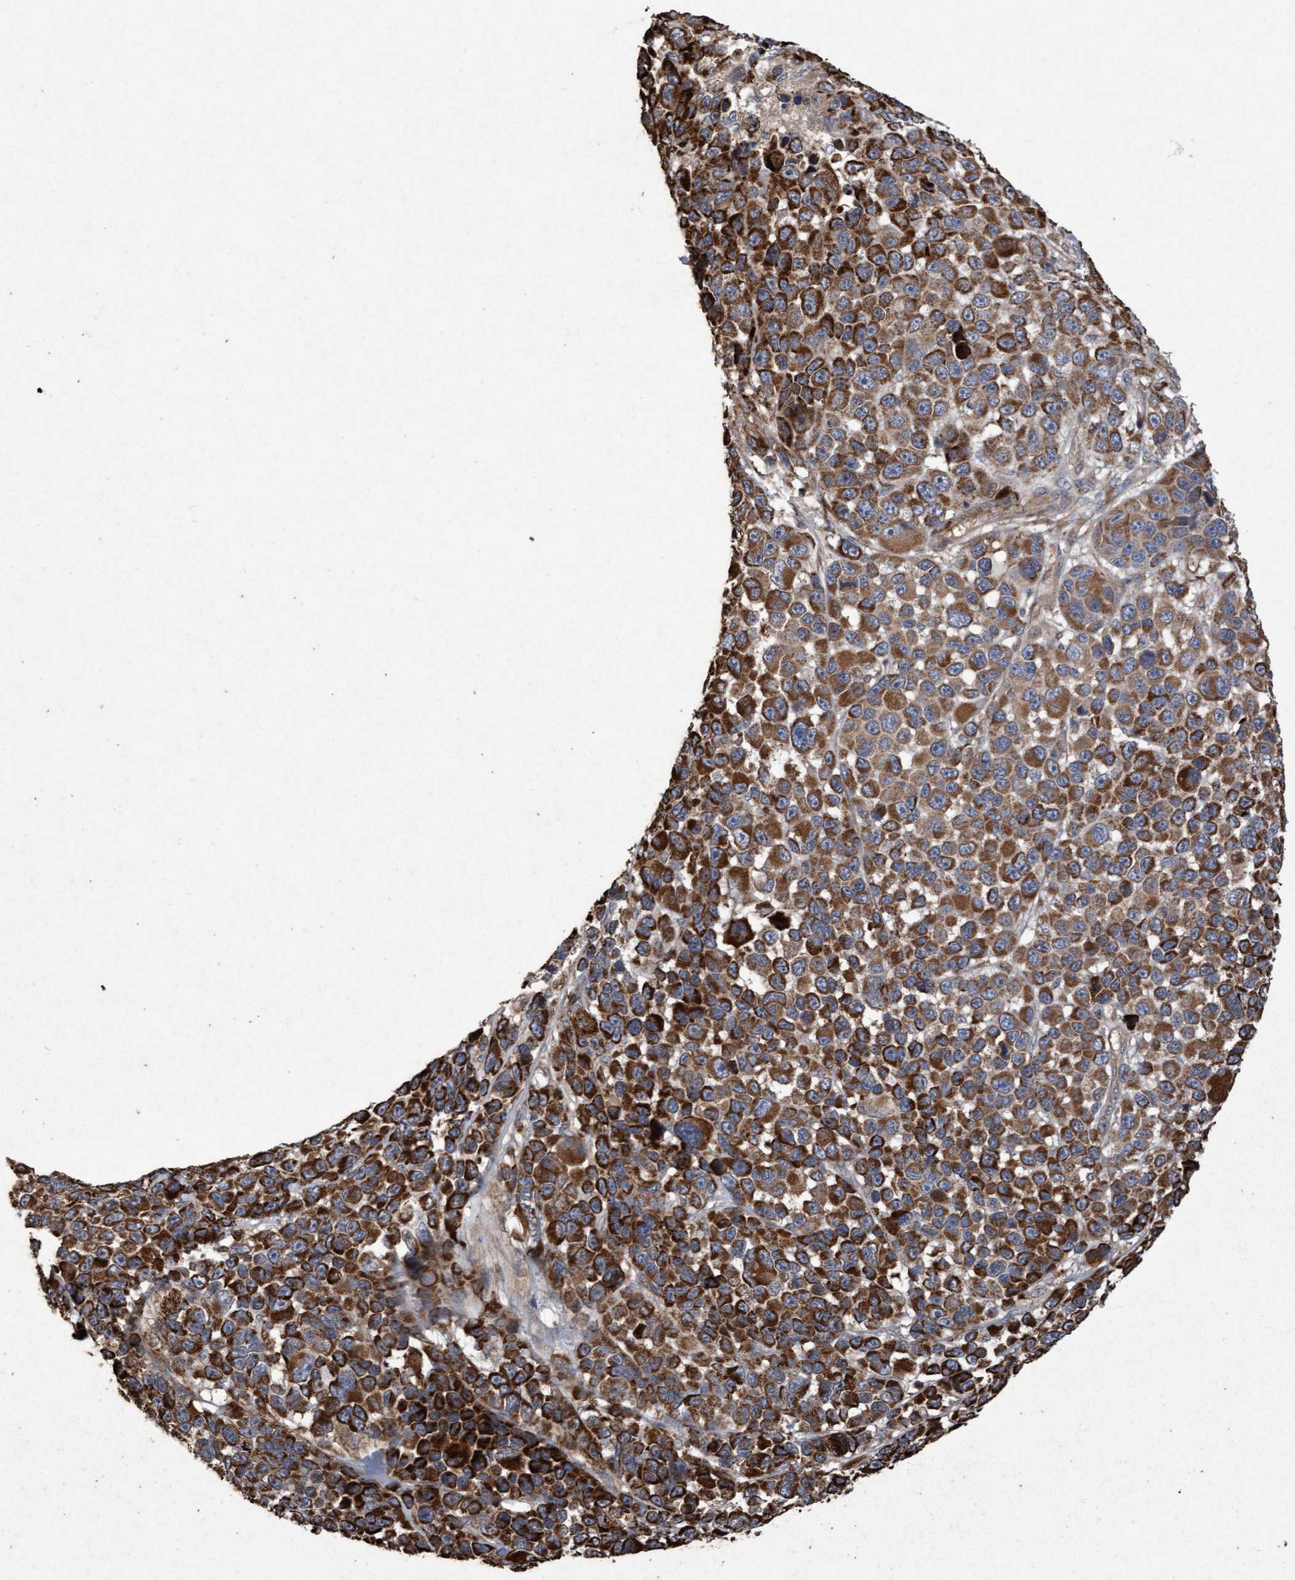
{"staining": {"intensity": "strong", "quantity": ">75%", "location": "cytoplasmic/membranous"}, "tissue": "melanoma", "cell_type": "Tumor cells", "image_type": "cancer", "snomed": [{"axis": "morphology", "description": "Malignant melanoma, NOS"}, {"axis": "topography", "description": "Skin"}], "caption": "Melanoma stained with a protein marker demonstrates strong staining in tumor cells.", "gene": "OSBP2", "patient": {"sex": "male", "age": 53}}